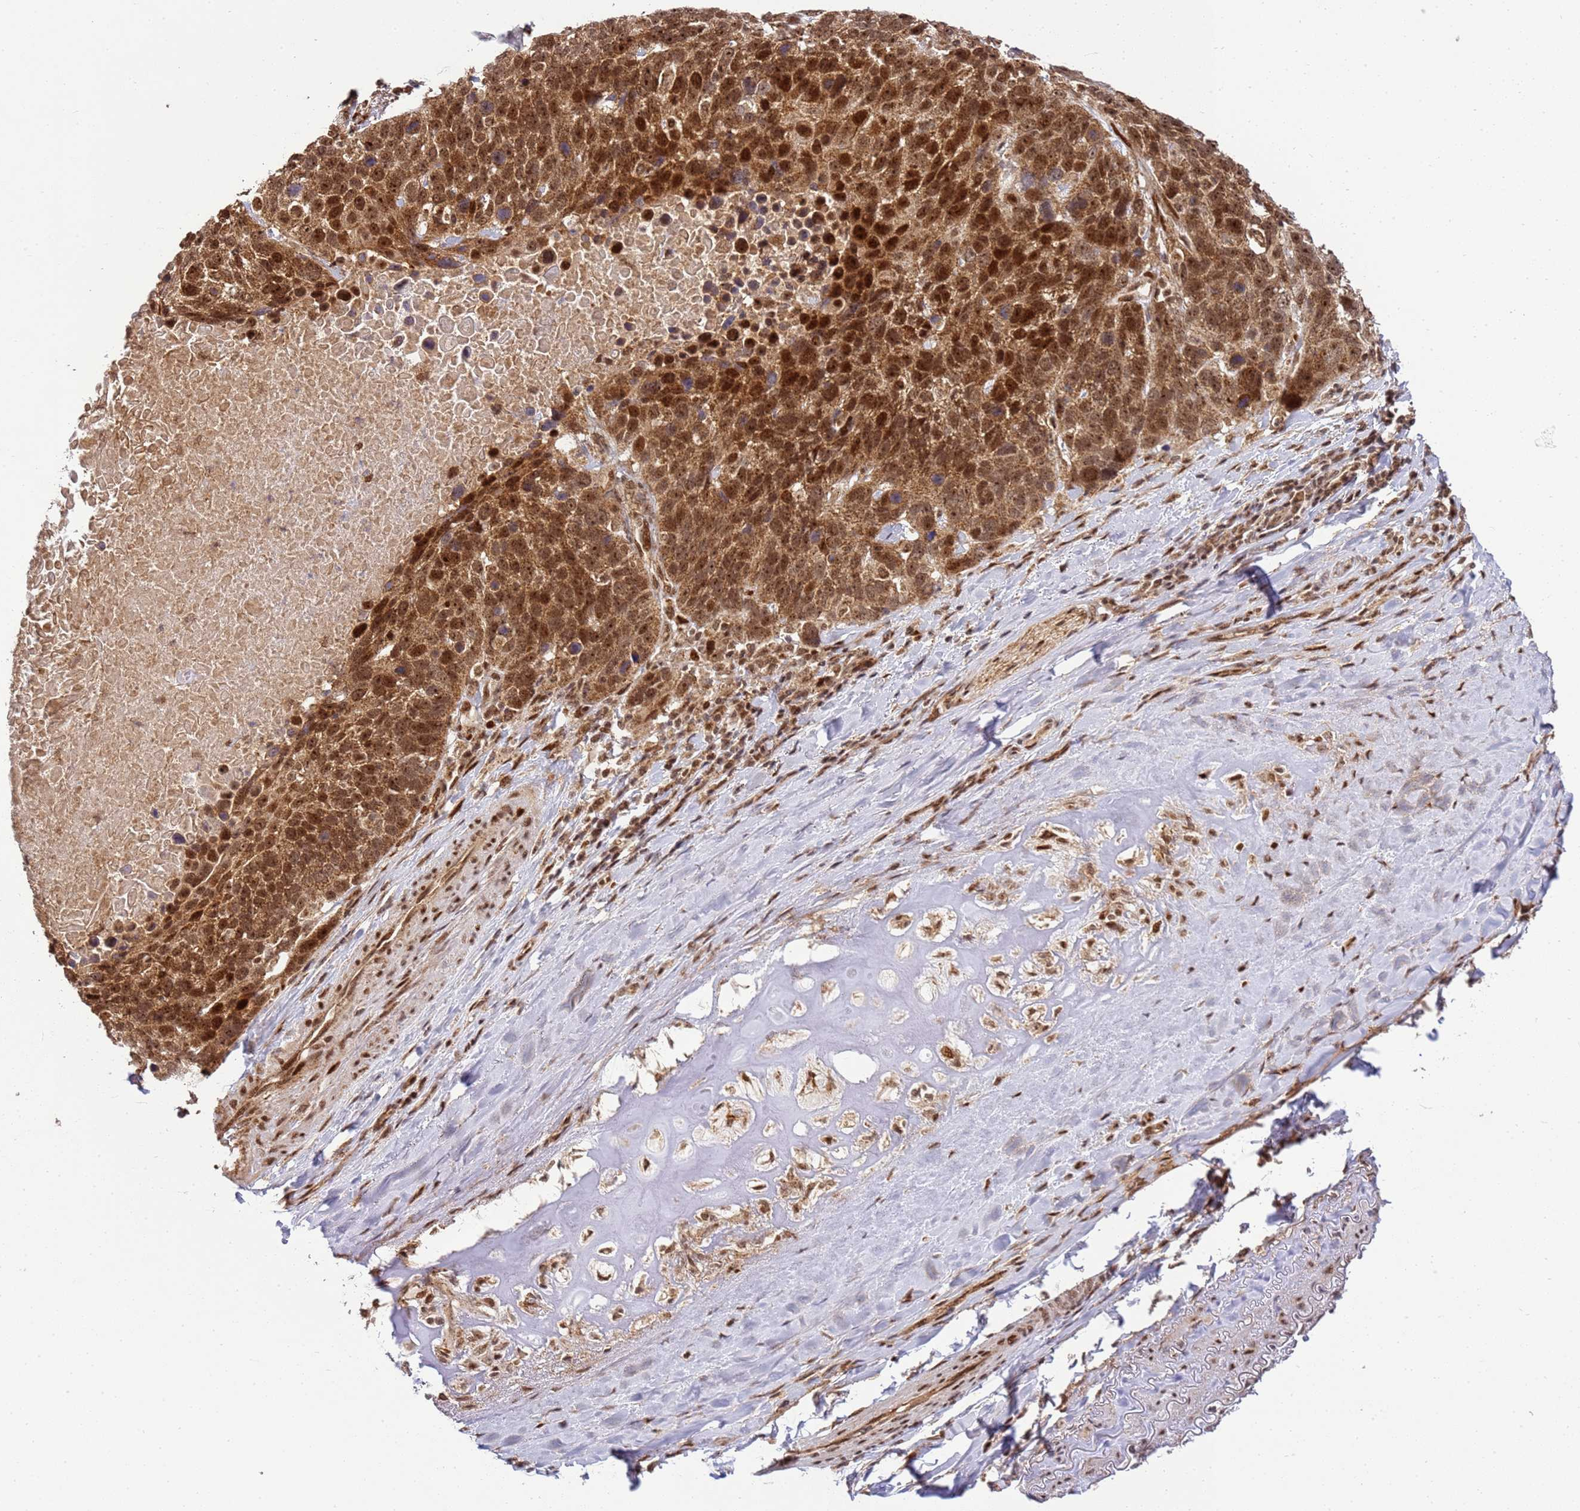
{"staining": {"intensity": "moderate", "quantity": ">75%", "location": "nuclear"}, "tissue": "lung cancer", "cell_type": "Tumor cells", "image_type": "cancer", "snomed": [{"axis": "morphology", "description": "Squamous cell carcinoma, NOS"}, {"axis": "topography", "description": "Lung"}], "caption": "Human lung cancer (squamous cell carcinoma) stained with a protein marker displays moderate staining in tumor cells.", "gene": "PEX14", "patient": {"sex": "male", "age": 66}}